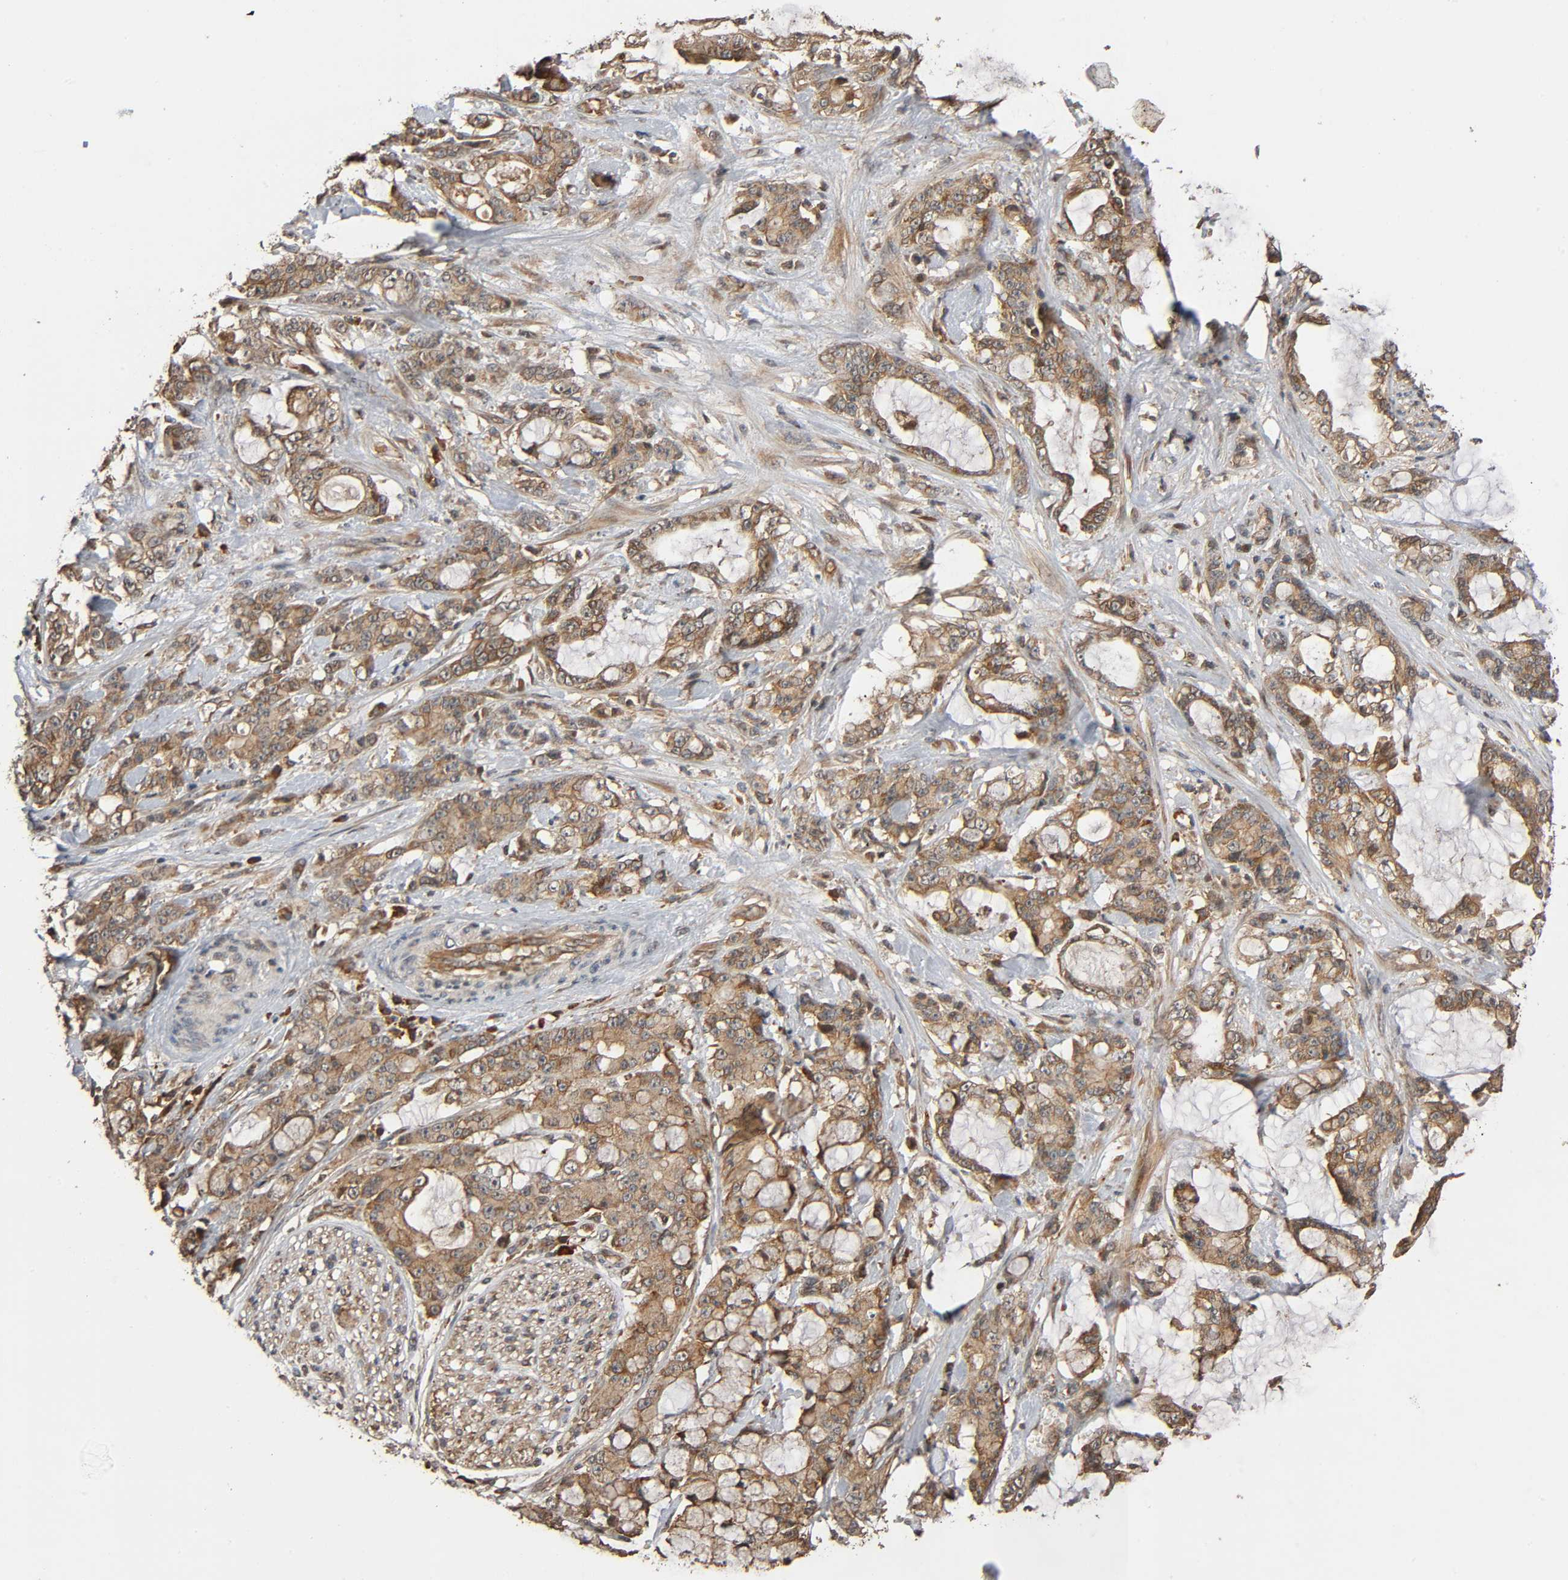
{"staining": {"intensity": "moderate", "quantity": ">75%", "location": "cytoplasmic/membranous"}, "tissue": "pancreatic cancer", "cell_type": "Tumor cells", "image_type": "cancer", "snomed": [{"axis": "morphology", "description": "Adenocarcinoma, NOS"}, {"axis": "topography", "description": "Pancreas"}], "caption": "Tumor cells display moderate cytoplasmic/membranous staining in about >75% of cells in pancreatic cancer (adenocarcinoma).", "gene": "MAP3K8", "patient": {"sex": "female", "age": 73}}